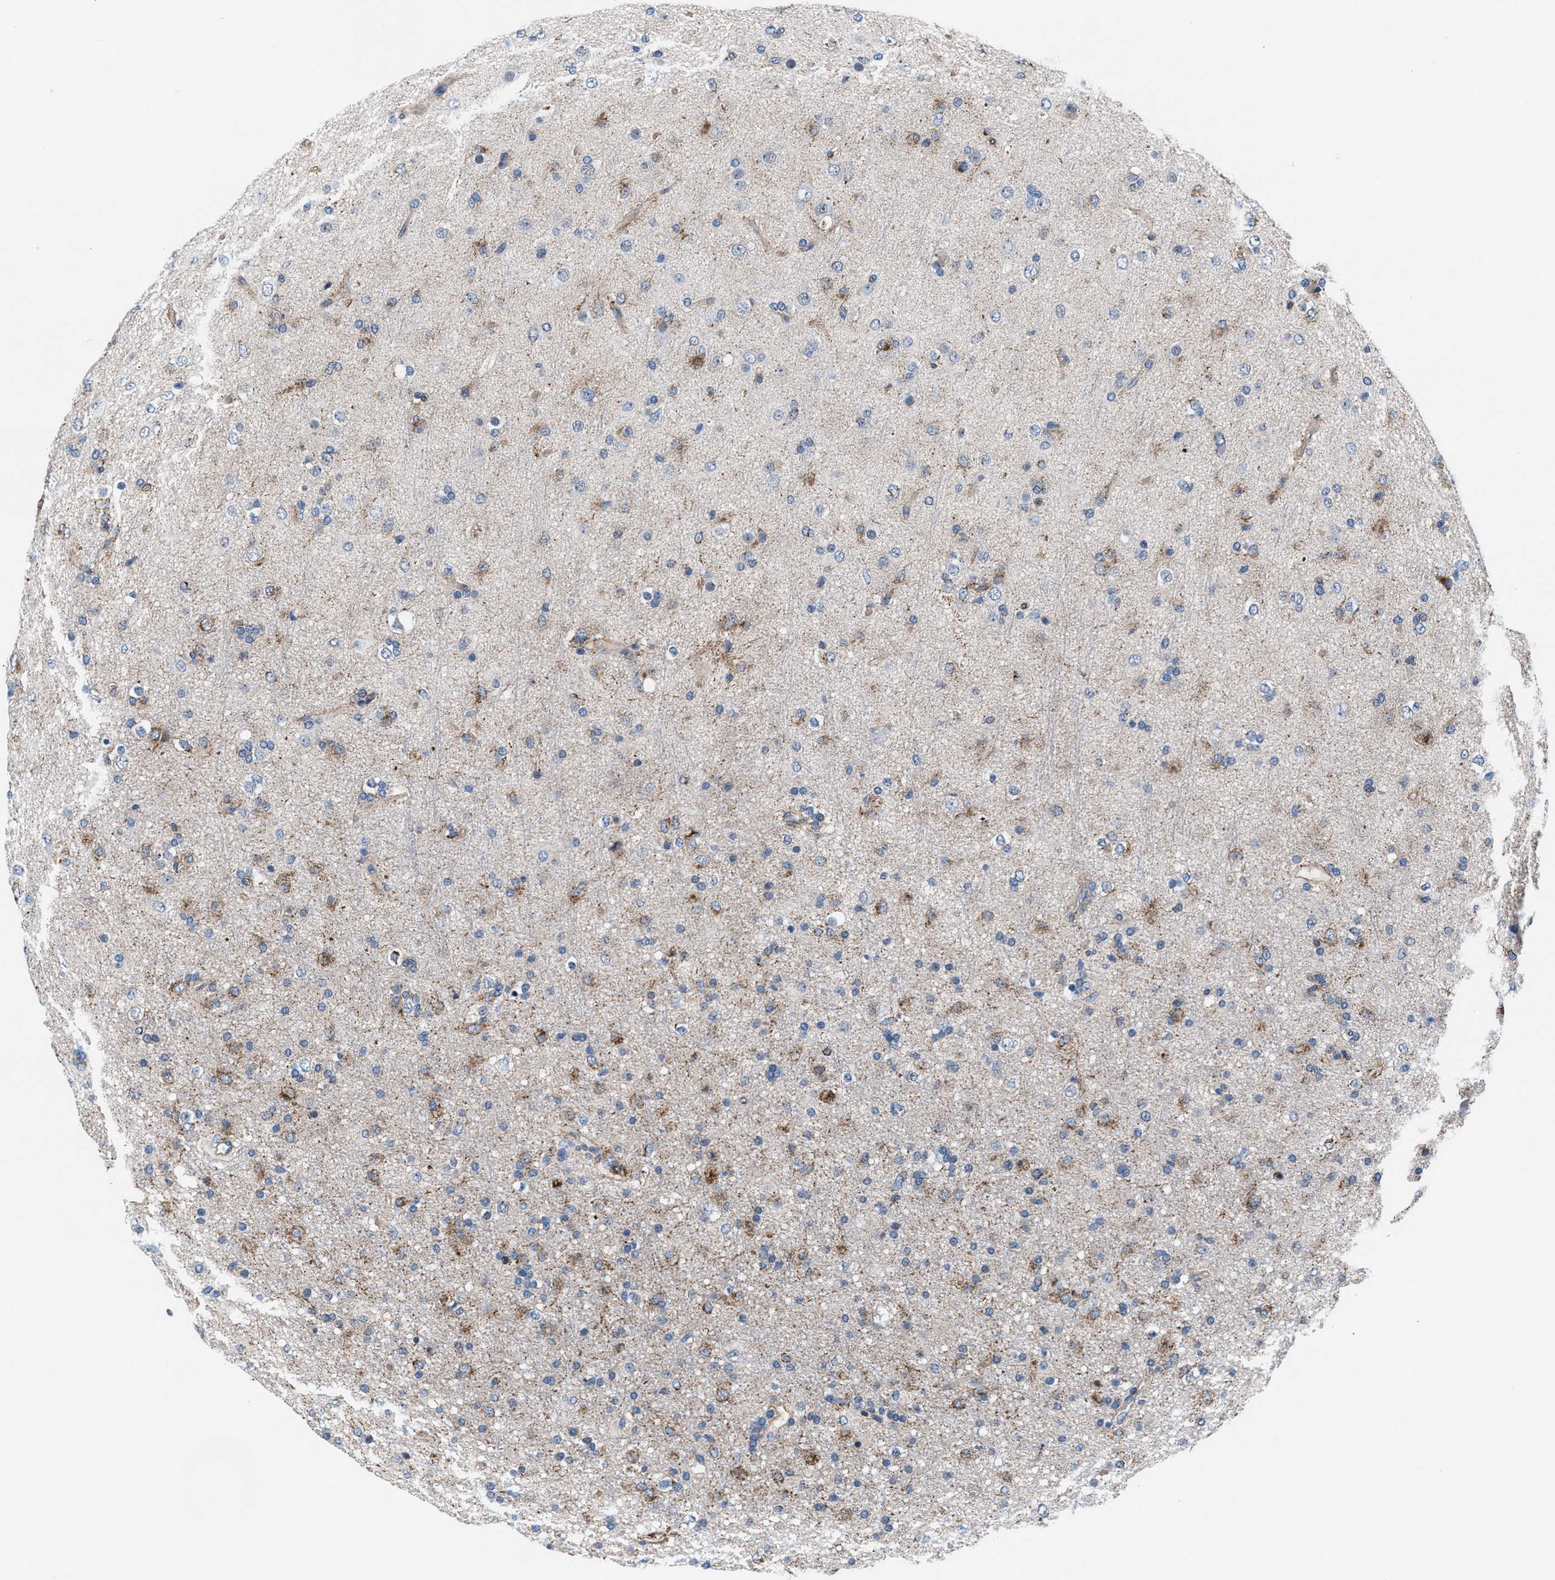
{"staining": {"intensity": "weak", "quantity": ">75%", "location": "cytoplasmic/membranous"}, "tissue": "glioma", "cell_type": "Tumor cells", "image_type": "cancer", "snomed": [{"axis": "morphology", "description": "Glioma, malignant, Low grade"}, {"axis": "topography", "description": "Brain"}], "caption": "Tumor cells reveal low levels of weak cytoplasmic/membranous expression in about >75% of cells in malignant glioma (low-grade).", "gene": "NKTR", "patient": {"sex": "male", "age": 65}}